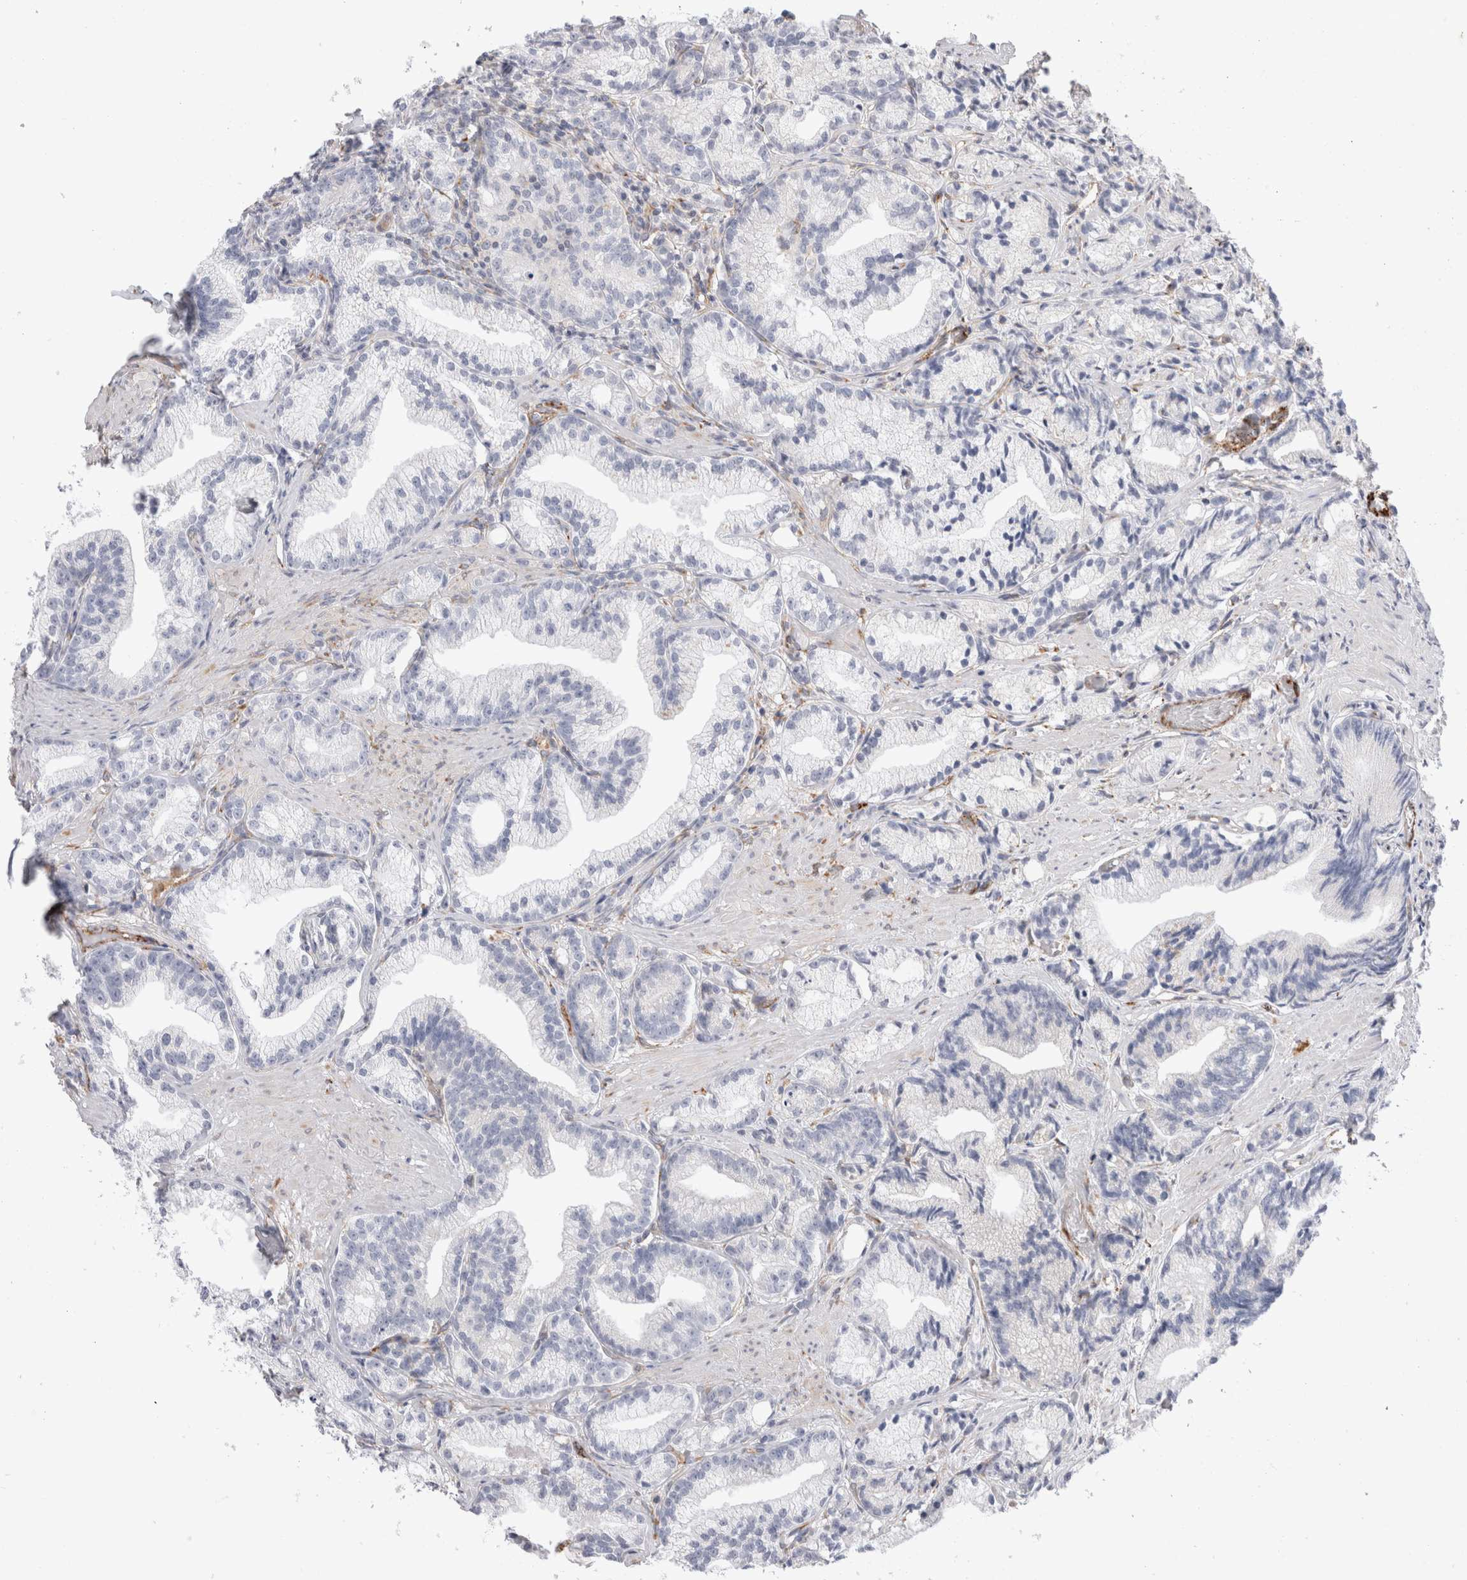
{"staining": {"intensity": "negative", "quantity": "none", "location": "none"}, "tissue": "prostate cancer", "cell_type": "Tumor cells", "image_type": "cancer", "snomed": [{"axis": "morphology", "description": "Adenocarcinoma, Low grade"}, {"axis": "topography", "description": "Prostate"}], "caption": "Immunohistochemistry (IHC) of human low-grade adenocarcinoma (prostate) shows no positivity in tumor cells.", "gene": "CNPY4", "patient": {"sex": "male", "age": 89}}